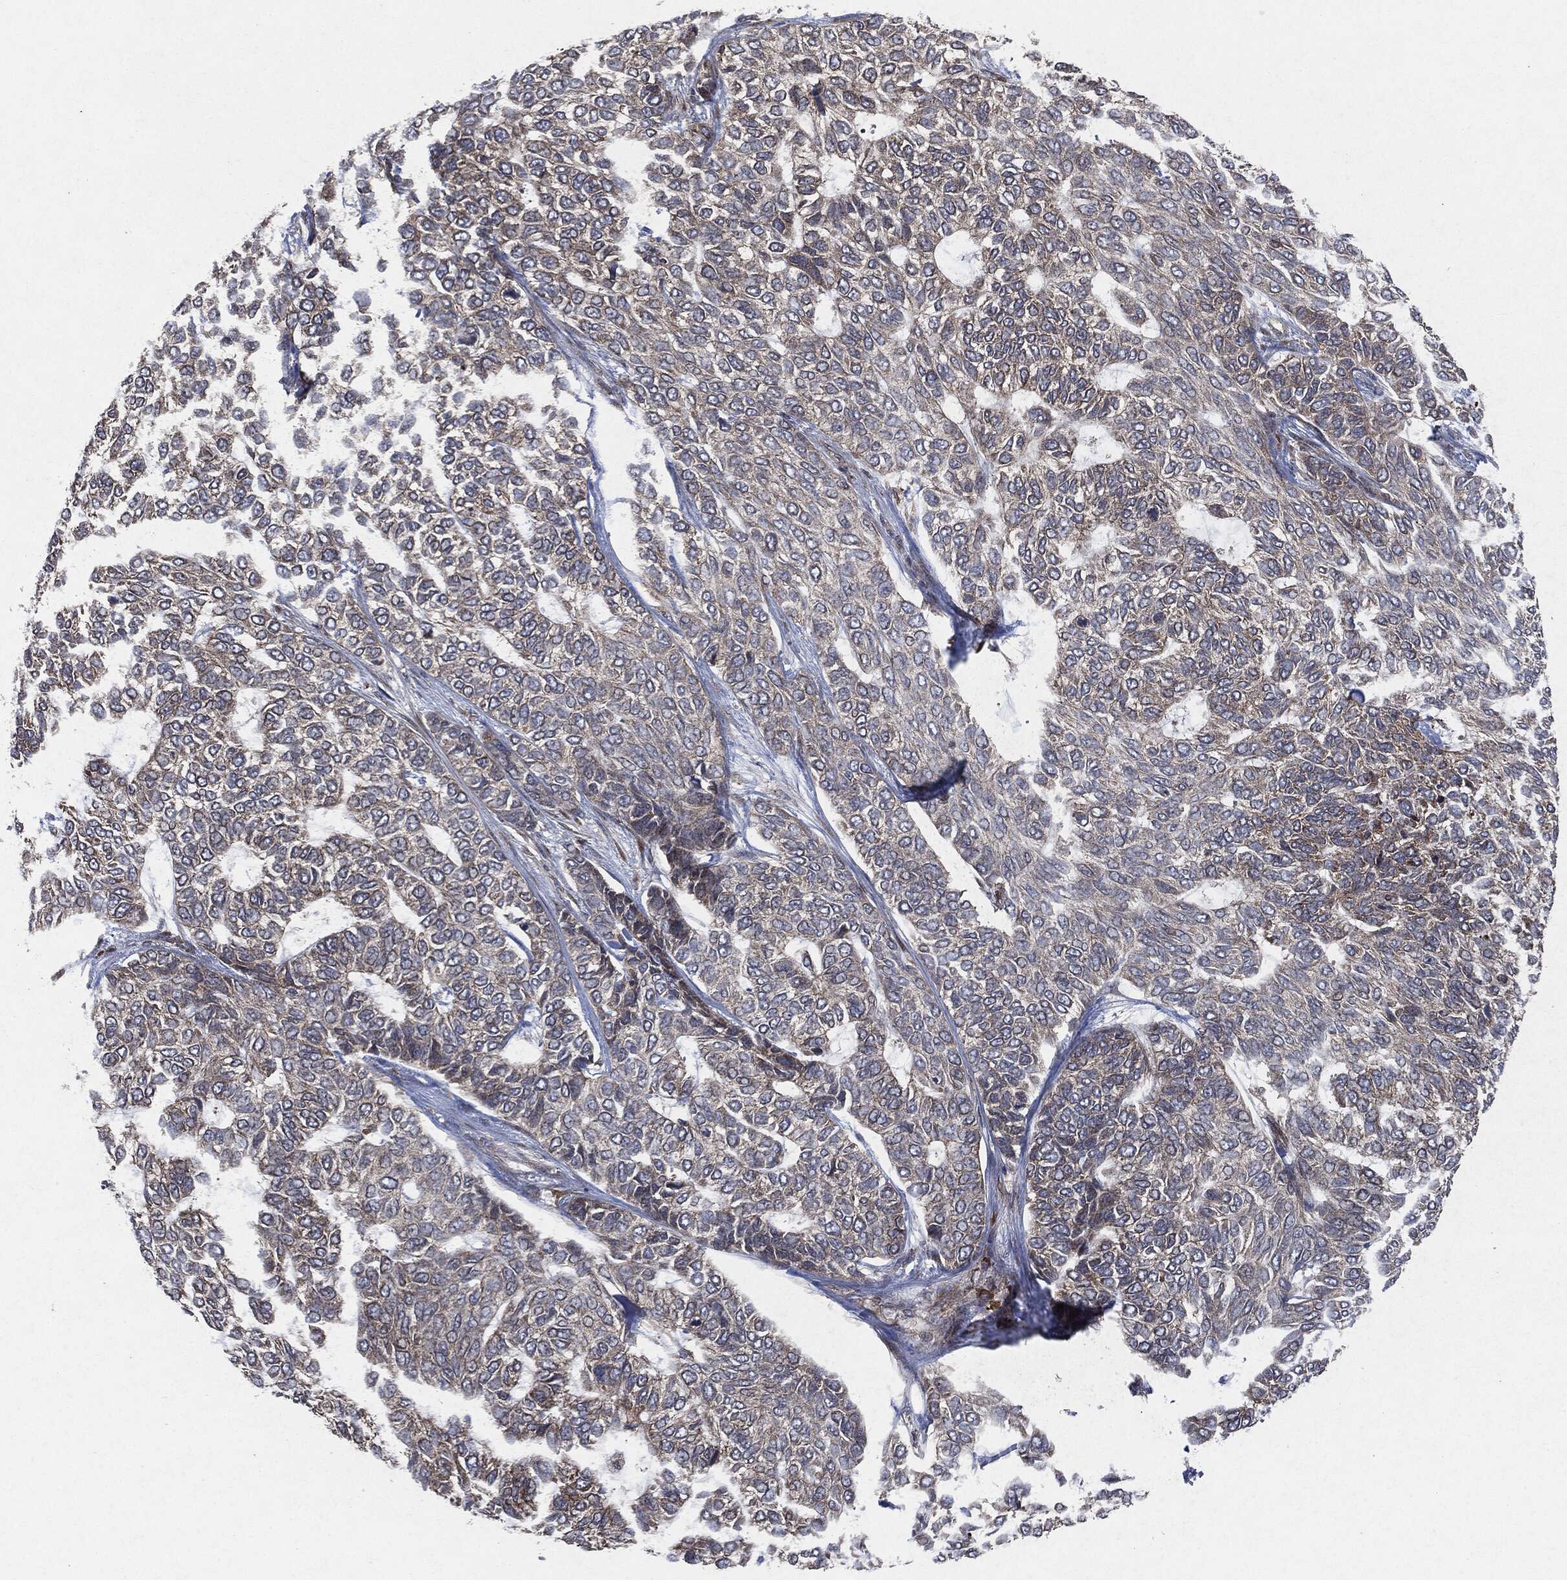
{"staining": {"intensity": "moderate", "quantity": "<25%", "location": "cytoplasmic/membranous"}, "tissue": "skin cancer", "cell_type": "Tumor cells", "image_type": "cancer", "snomed": [{"axis": "morphology", "description": "Basal cell carcinoma"}, {"axis": "topography", "description": "Skin"}], "caption": "Skin cancer (basal cell carcinoma) tissue reveals moderate cytoplasmic/membranous positivity in about <25% of tumor cells", "gene": "RAF1", "patient": {"sex": "female", "age": 65}}